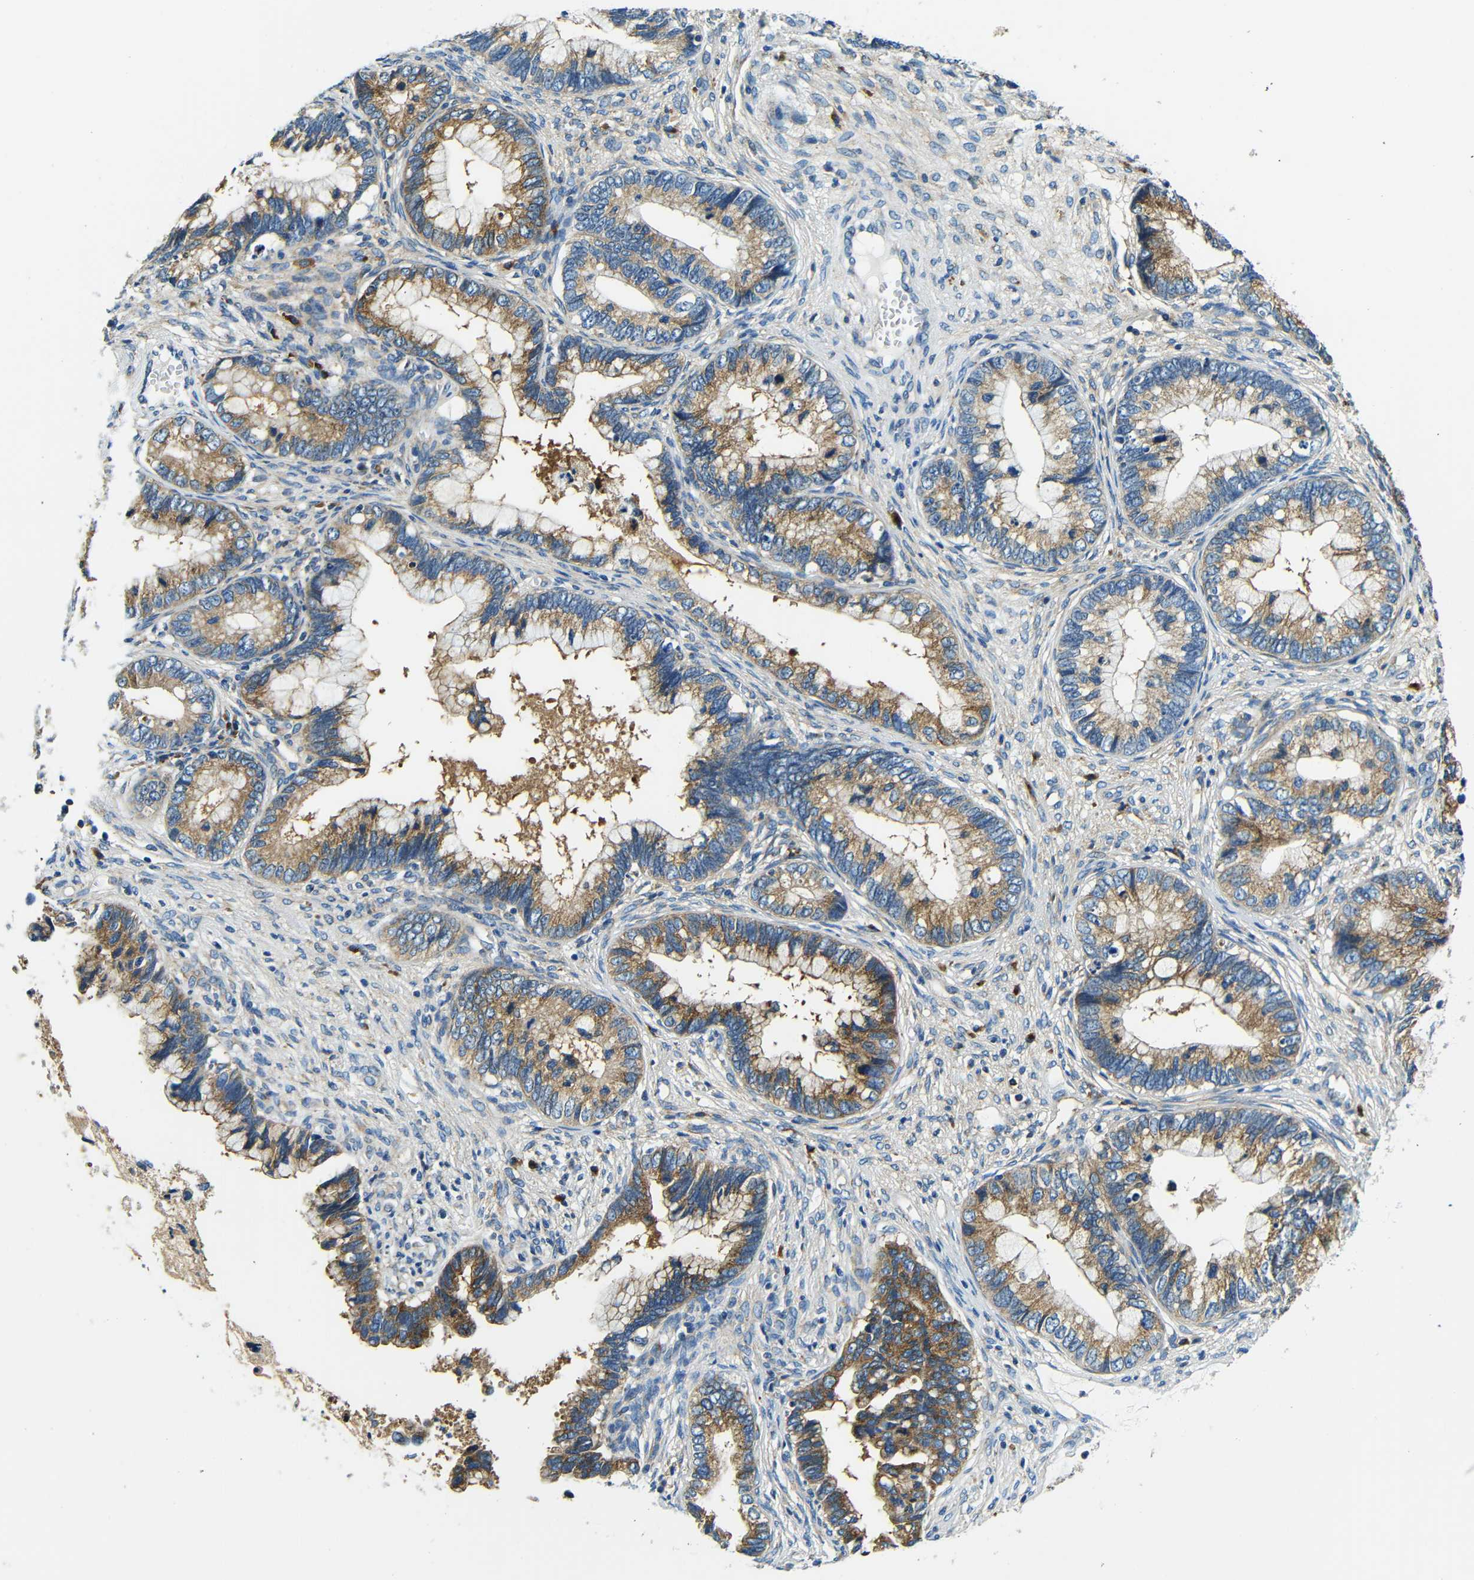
{"staining": {"intensity": "moderate", "quantity": ">75%", "location": "cytoplasmic/membranous"}, "tissue": "cervical cancer", "cell_type": "Tumor cells", "image_type": "cancer", "snomed": [{"axis": "morphology", "description": "Adenocarcinoma, NOS"}, {"axis": "topography", "description": "Cervix"}], "caption": "This micrograph demonstrates IHC staining of human adenocarcinoma (cervical), with medium moderate cytoplasmic/membranous staining in approximately >75% of tumor cells.", "gene": "USO1", "patient": {"sex": "female", "age": 44}}